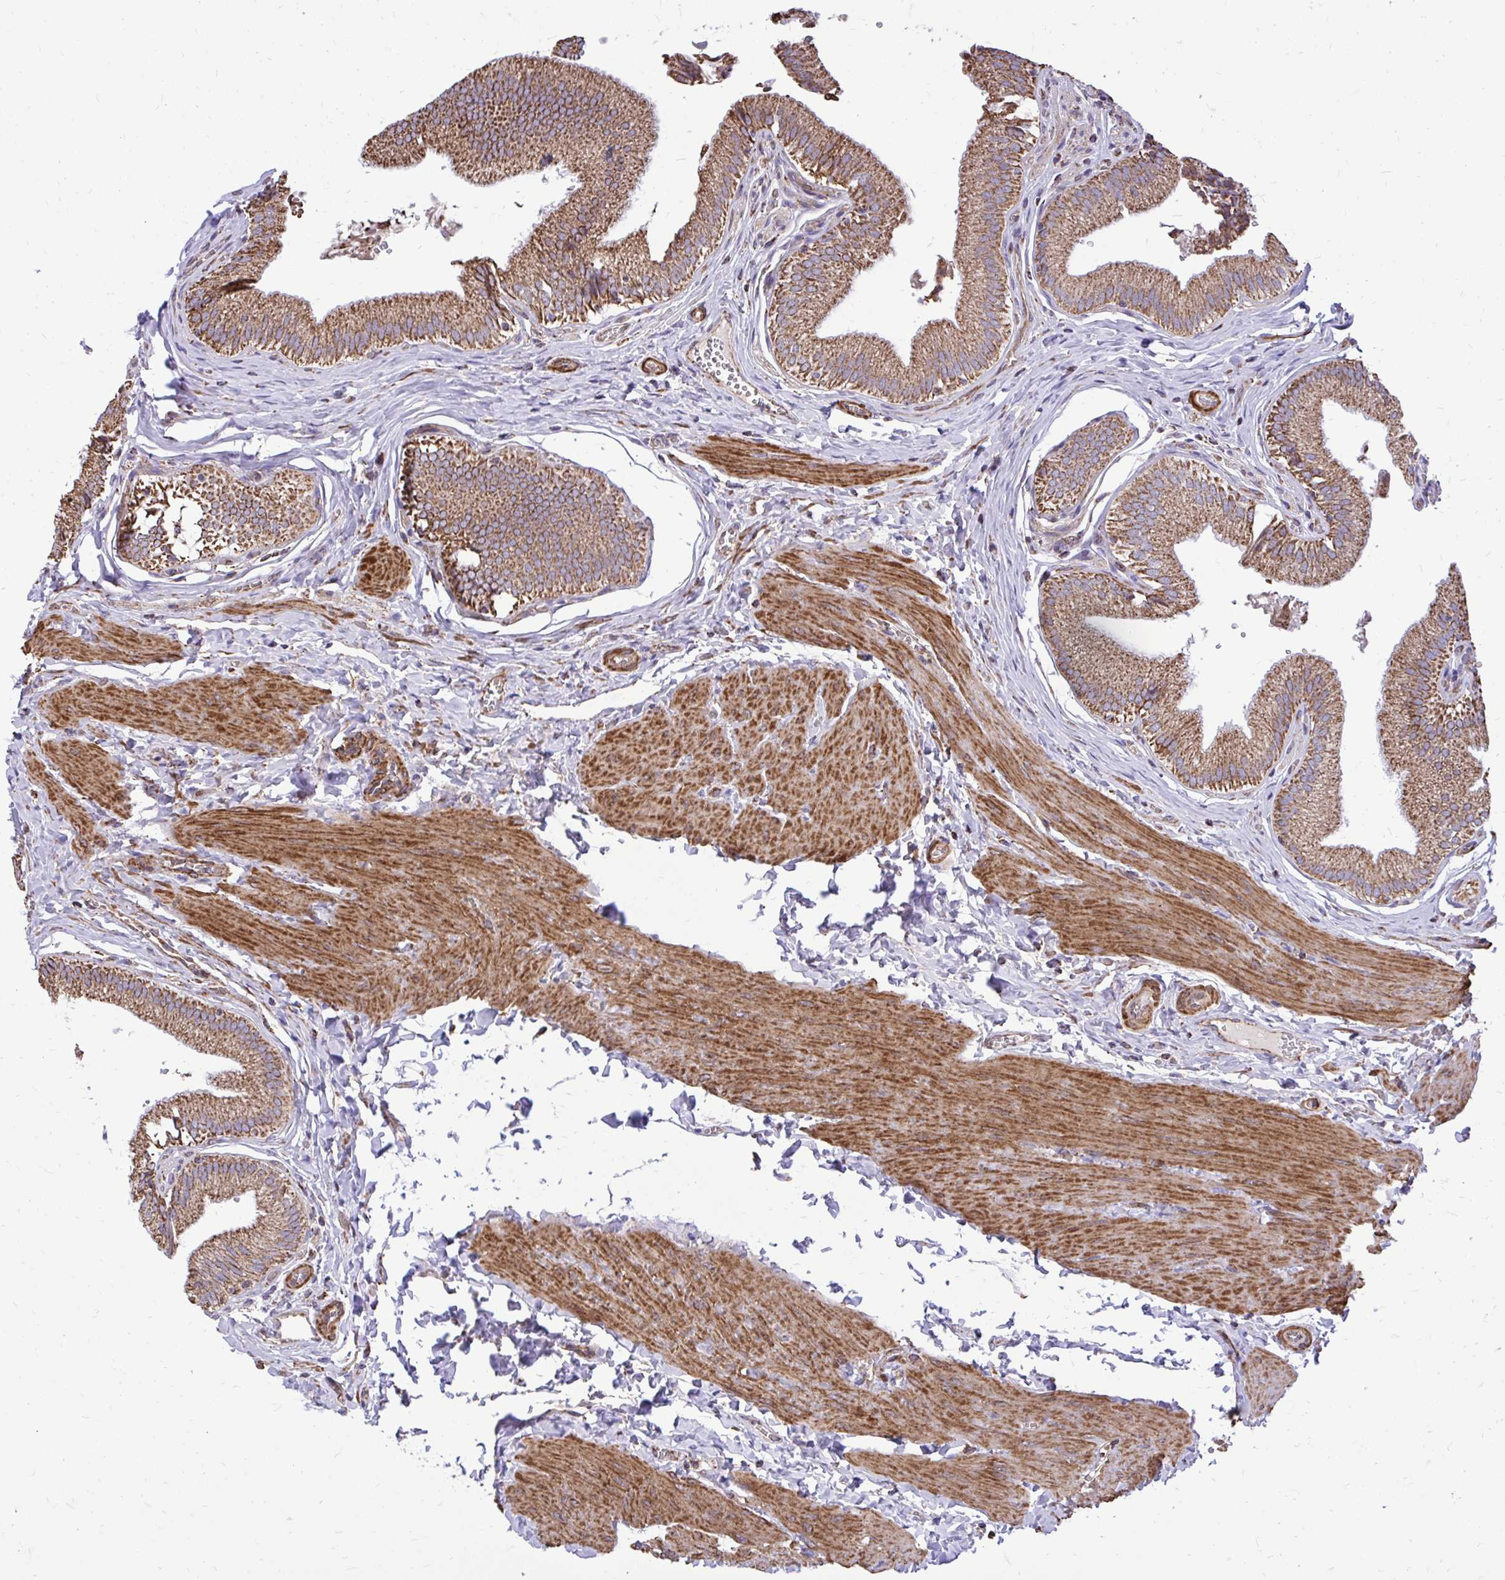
{"staining": {"intensity": "moderate", "quantity": ">75%", "location": "cytoplasmic/membranous"}, "tissue": "gallbladder", "cell_type": "Glandular cells", "image_type": "normal", "snomed": [{"axis": "morphology", "description": "Normal tissue, NOS"}, {"axis": "topography", "description": "Gallbladder"}, {"axis": "topography", "description": "Peripheral nerve tissue"}], "caption": "Immunohistochemistry of unremarkable gallbladder displays medium levels of moderate cytoplasmic/membranous expression in about >75% of glandular cells.", "gene": "UBE2C", "patient": {"sex": "male", "age": 17}}